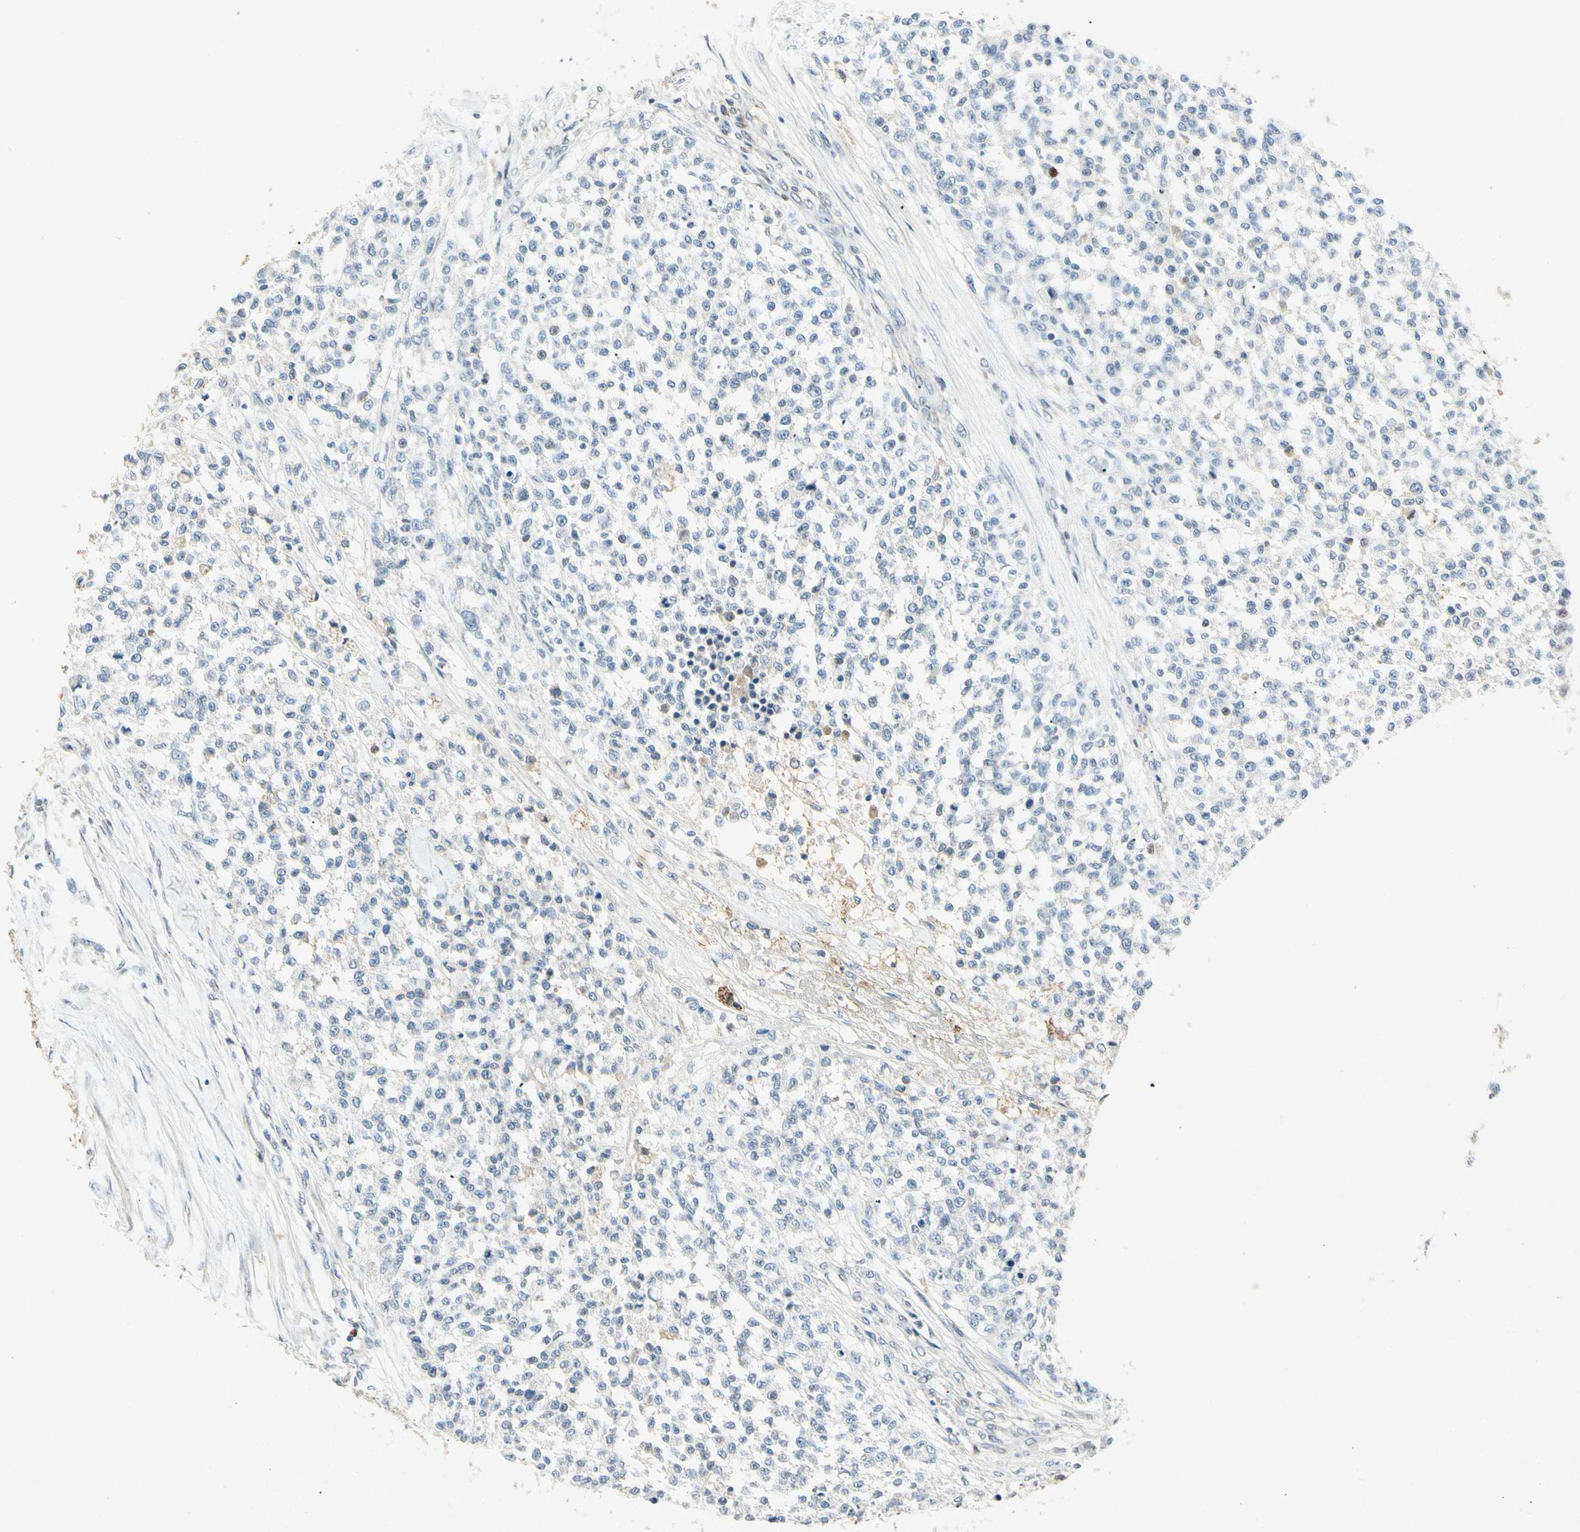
{"staining": {"intensity": "negative", "quantity": "none", "location": "none"}, "tissue": "testis cancer", "cell_type": "Tumor cells", "image_type": "cancer", "snomed": [{"axis": "morphology", "description": "Seminoma, NOS"}, {"axis": "topography", "description": "Testis"}], "caption": "High power microscopy photomicrograph of an immunohistochemistry histopathology image of testis cancer (seminoma), revealing no significant staining in tumor cells.", "gene": "CP", "patient": {"sex": "male", "age": 59}}